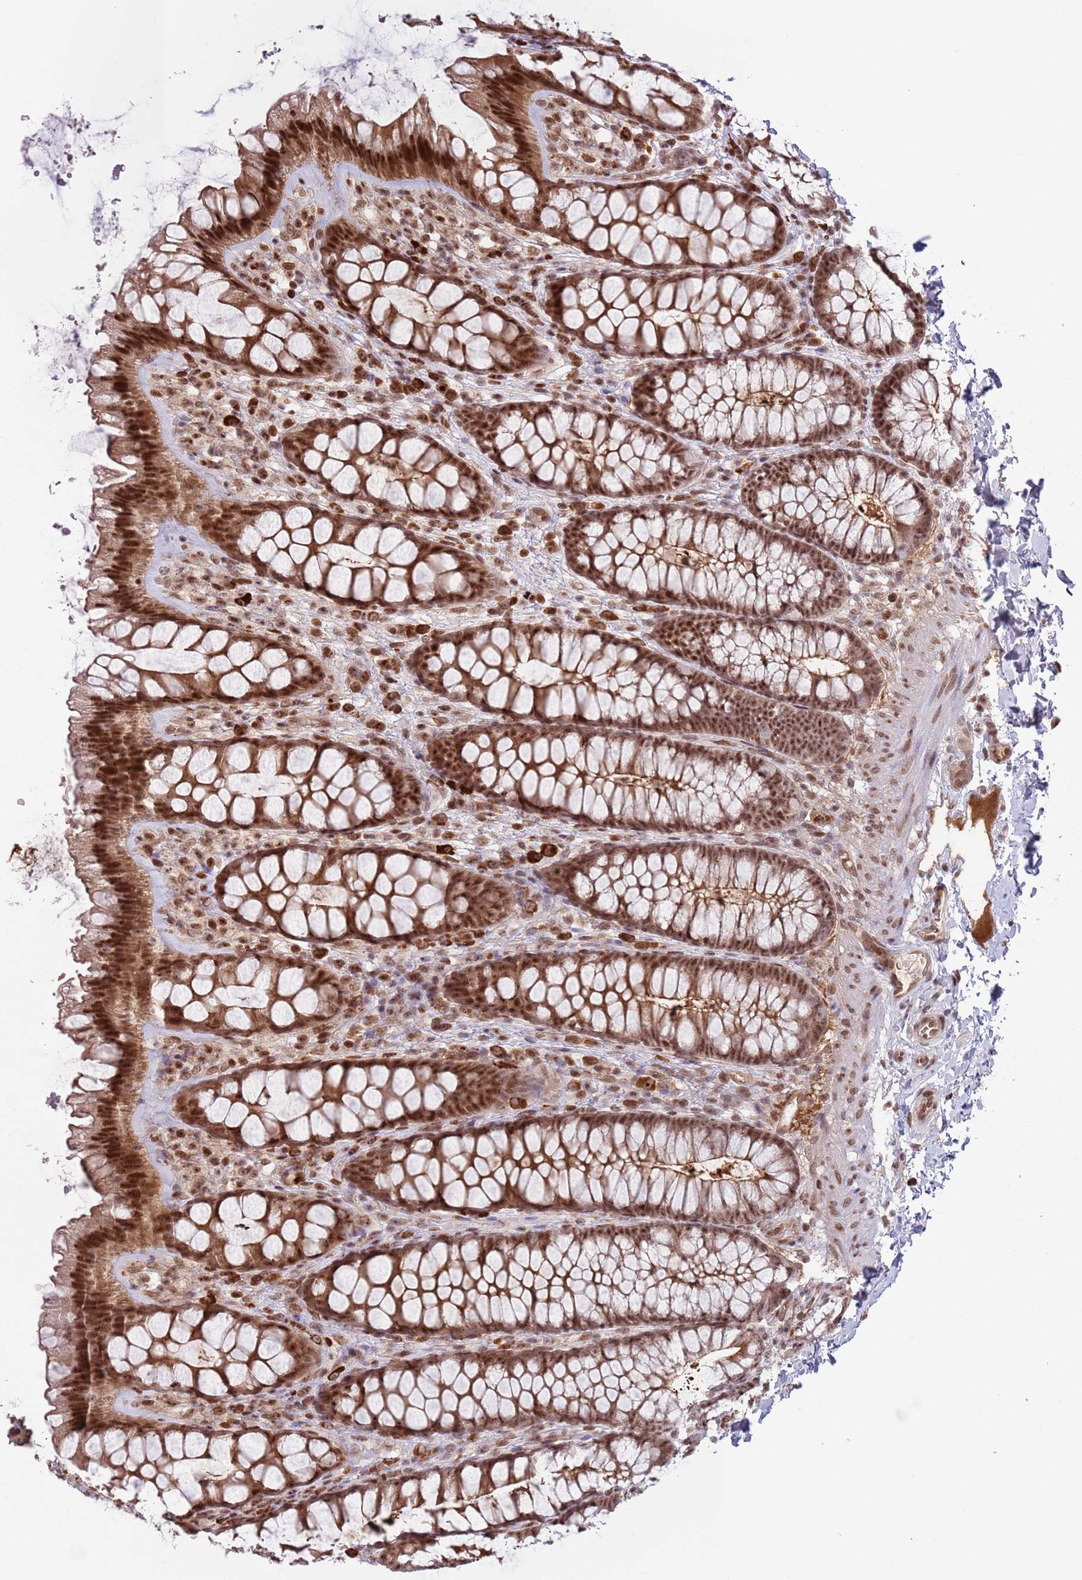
{"staining": {"intensity": "moderate", "quantity": ">75%", "location": "cytoplasmic/membranous,nuclear"}, "tissue": "colon", "cell_type": "Endothelial cells", "image_type": "normal", "snomed": [{"axis": "morphology", "description": "Normal tissue, NOS"}, {"axis": "topography", "description": "Colon"}], "caption": "High-power microscopy captured an immunohistochemistry micrograph of benign colon, revealing moderate cytoplasmic/membranous,nuclear expression in approximately >75% of endothelial cells. The protein is shown in brown color, while the nuclei are stained blue.", "gene": "SIPA1L3", "patient": {"sex": "male", "age": 46}}